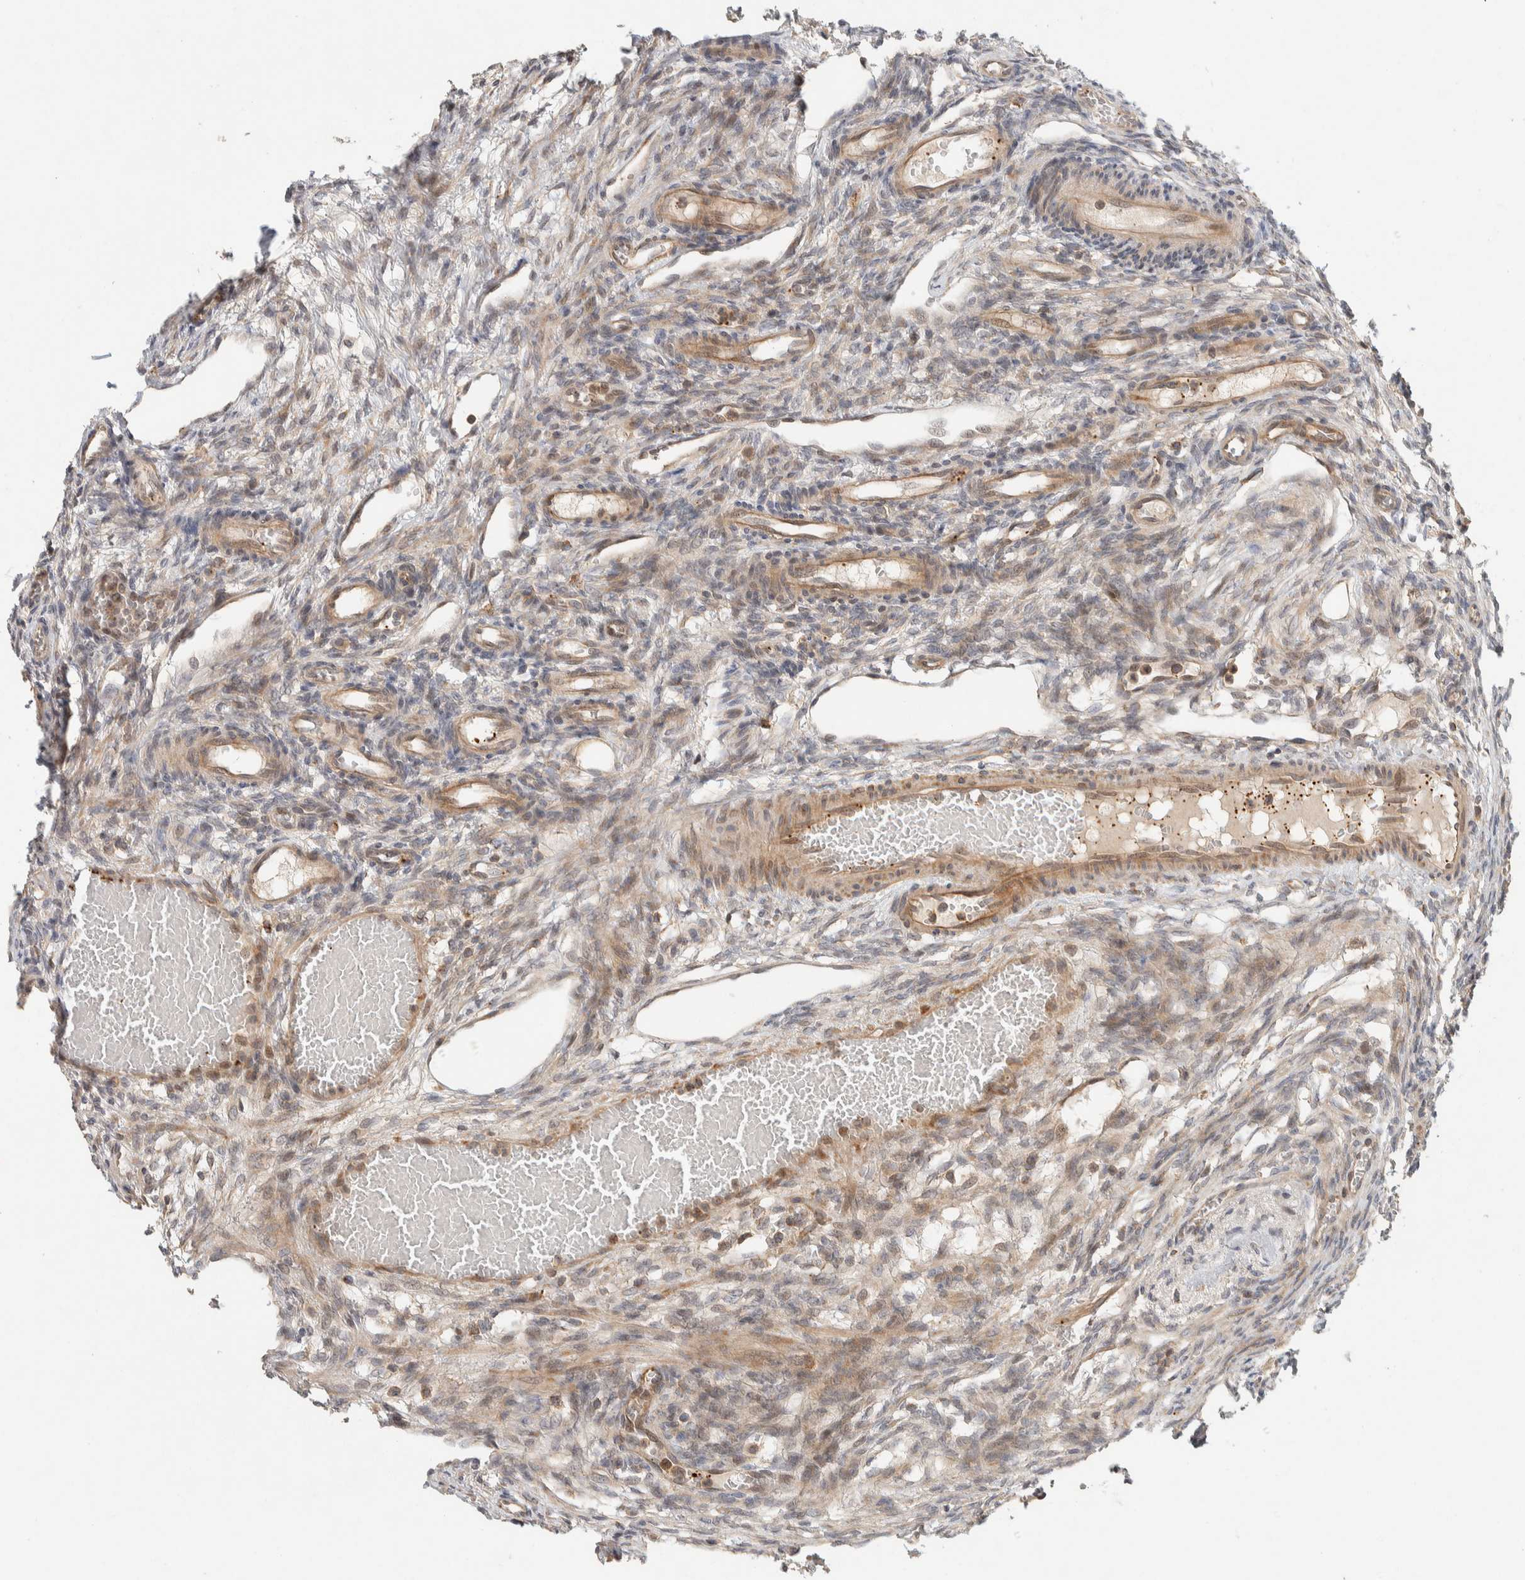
{"staining": {"intensity": "weak", "quantity": "<25%", "location": "cytoplasmic/membranous"}, "tissue": "ovary", "cell_type": "Ovarian stroma cells", "image_type": "normal", "snomed": [{"axis": "morphology", "description": "Normal tissue, NOS"}, {"axis": "topography", "description": "Ovary"}], "caption": "Immunohistochemical staining of normal ovary shows no significant staining in ovarian stroma cells. Nuclei are stained in blue.", "gene": "KIF9", "patient": {"sex": "female", "age": 33}}